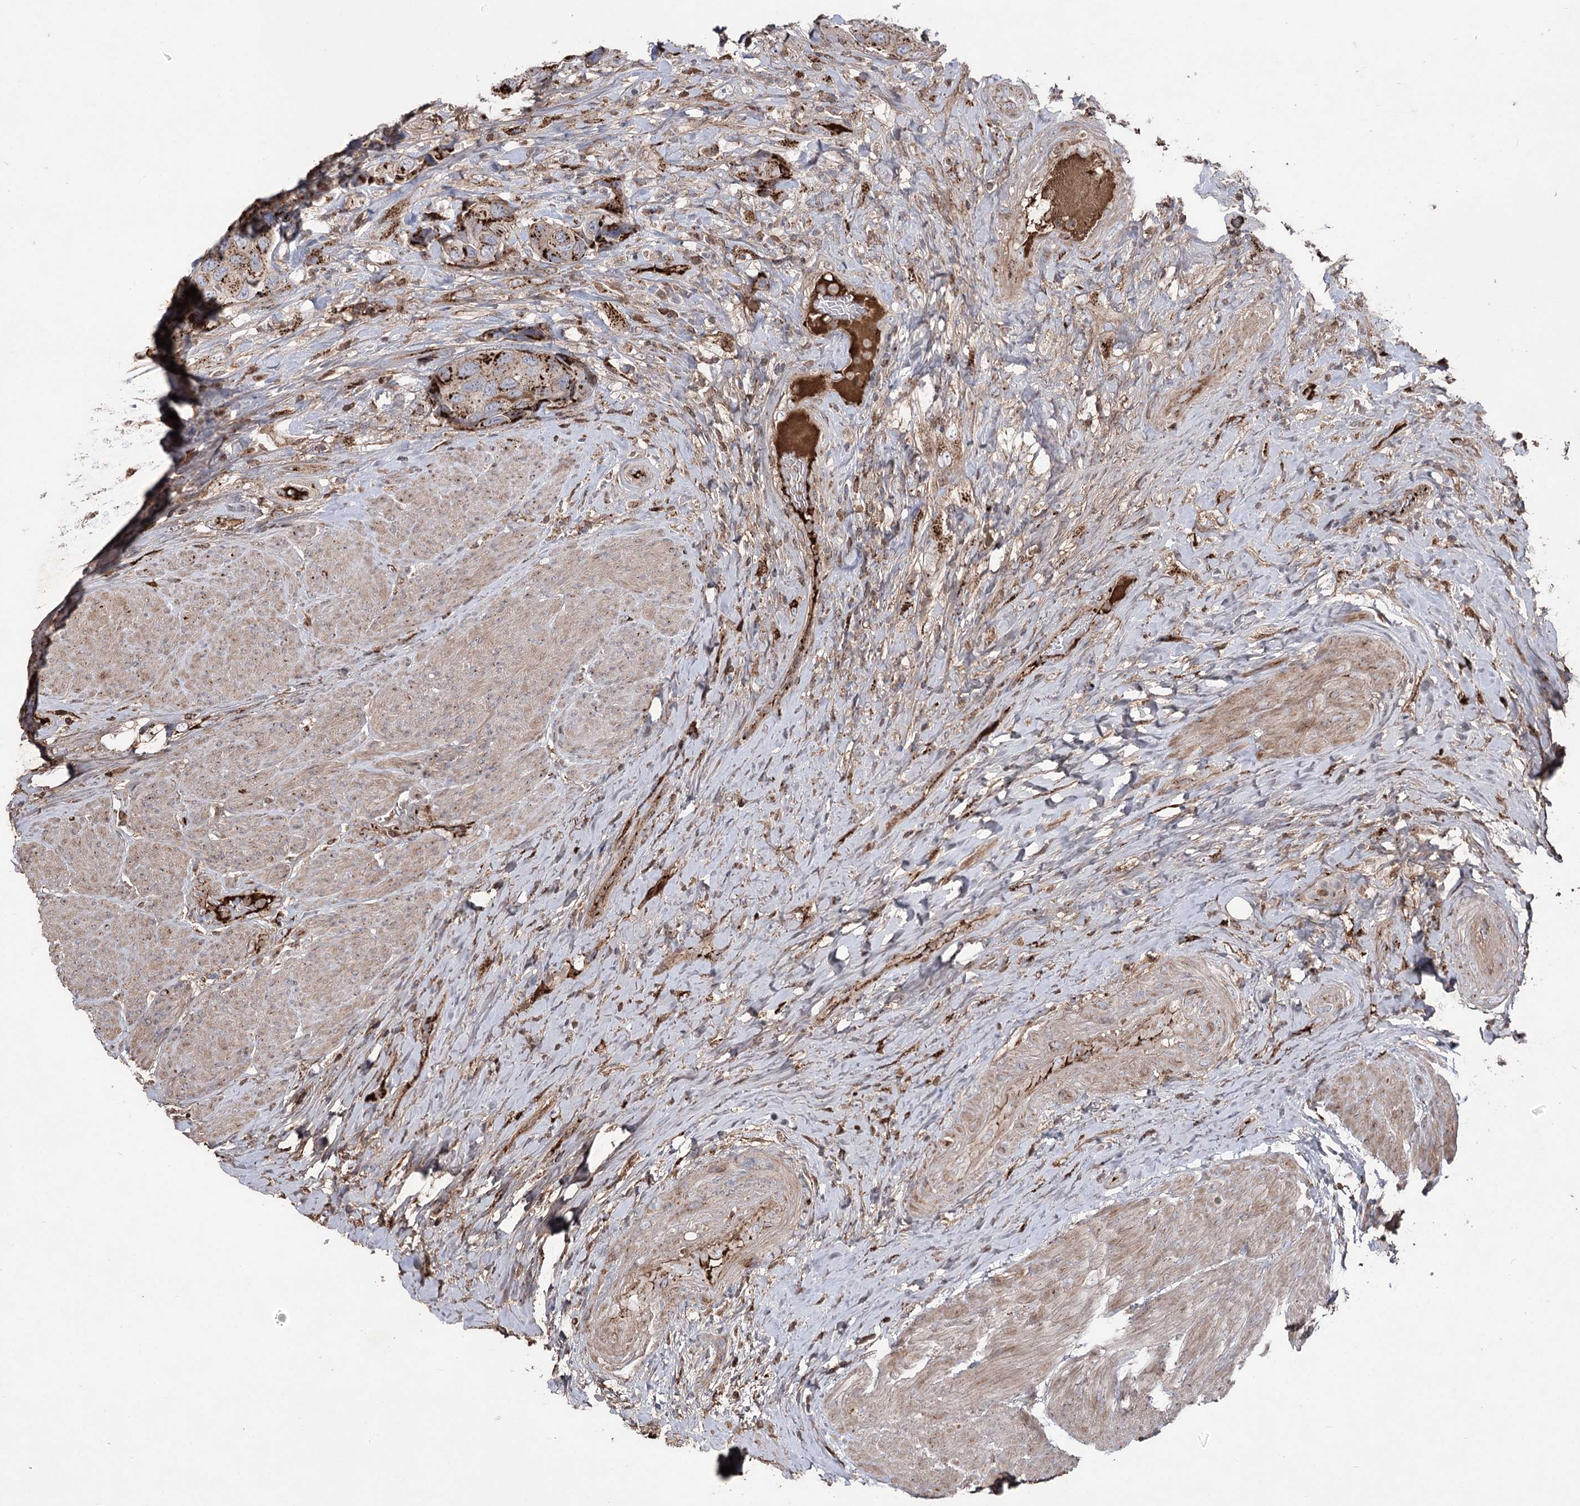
{"staining": {"intensity": "strong", "quantity": "25%-75%", "location": "cytoplasmic/membranous"}, "tissue": "urothelial cancer", "cell_type": "Tumor cells", "image_type": "cancer", "snomed": [{"axis": "morphology", "description": "Urothelial carcinoma, High grade"}, {"axis": "topography", "description": "Urinary bladder"}], "caption": "Immunohistochemistry (DAB) staining of urothelial cancer shows strong cytoplasmic/membranous protein positivity in about 25%-75% of tumor cells.", "gene": "ARHGAP20", "patient": {"sex": "male", "age": 74}}